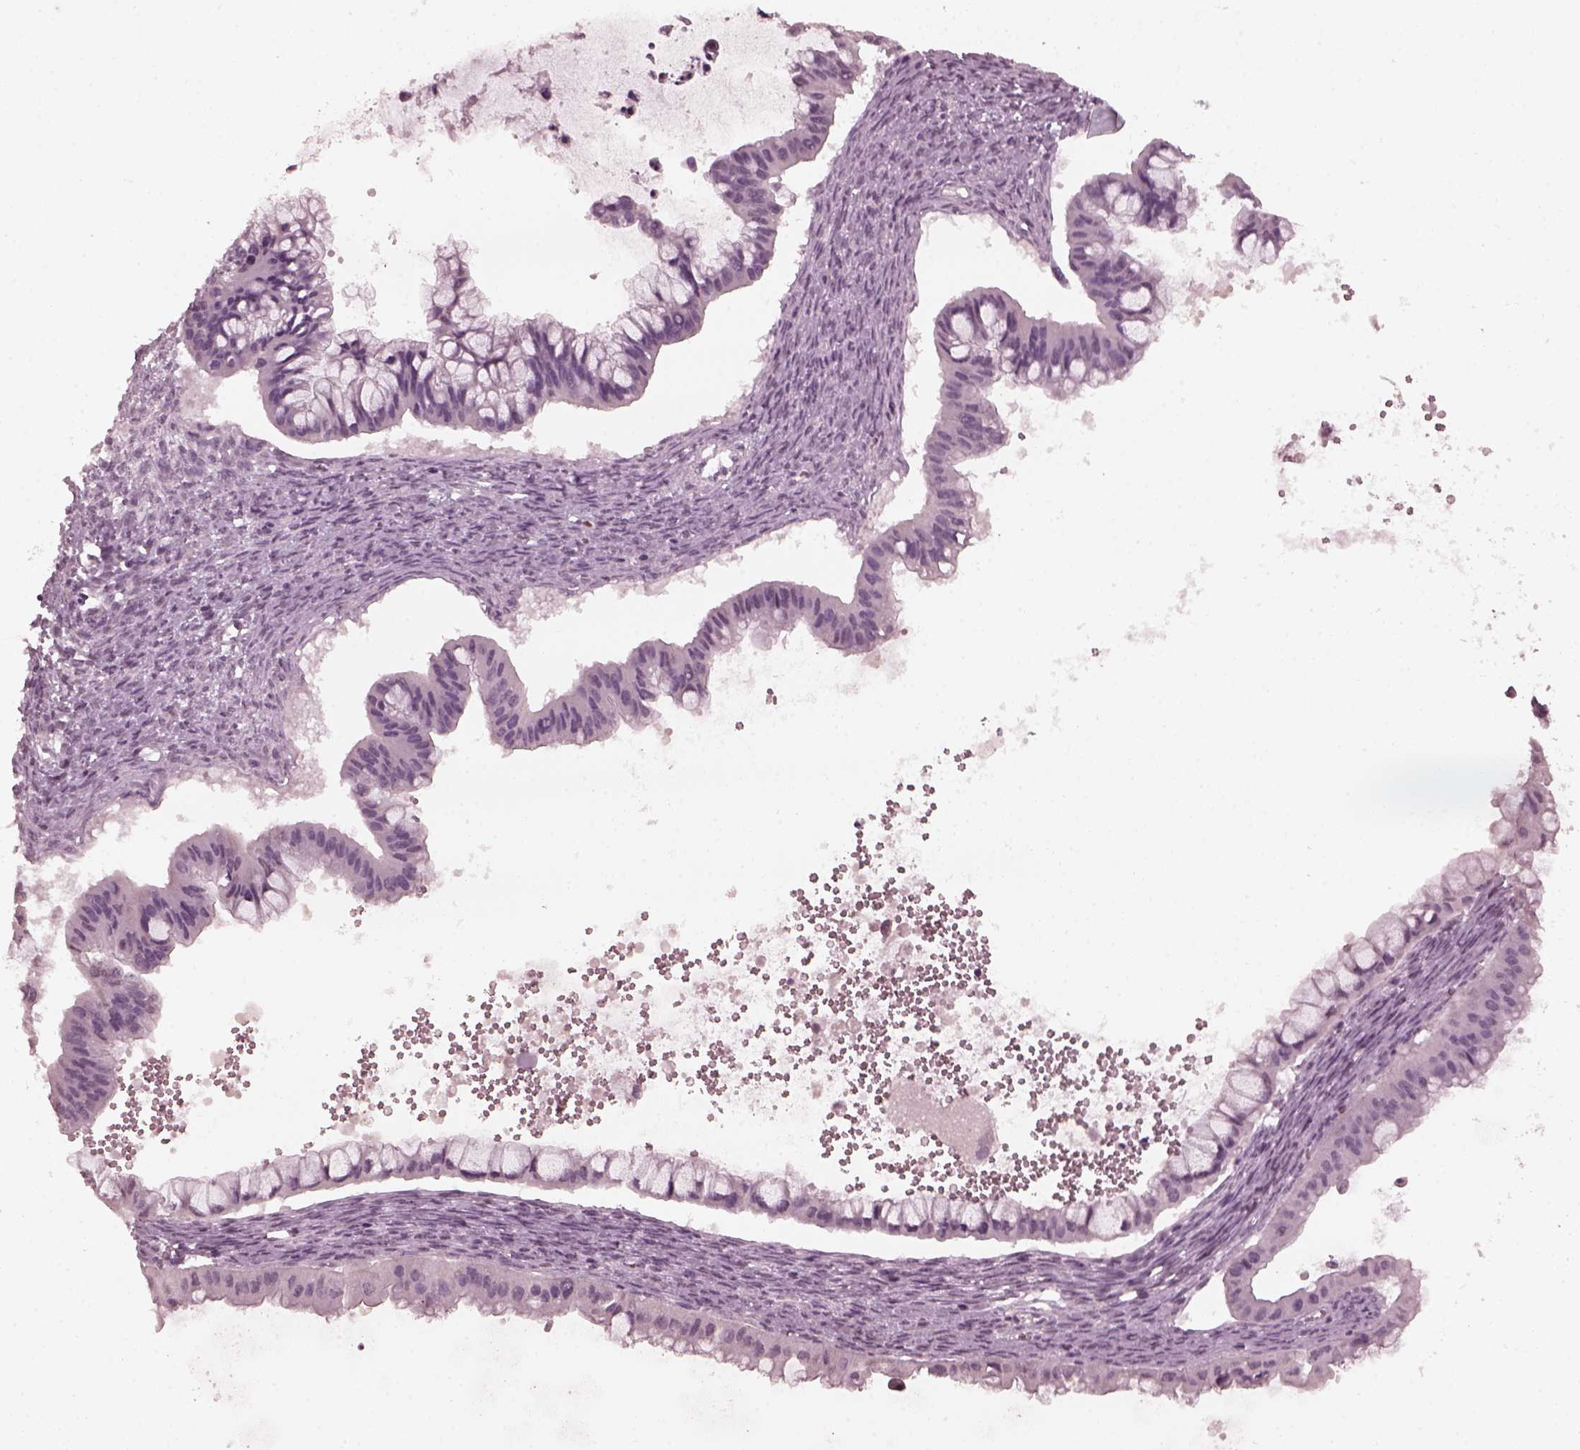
{"staining": {"intensity": "negative", "quantity": "none", "location": "none"}, "tissue": "ovarian cancer", "cell_type": "Tumor cells", "image_type": "cancer", "snomed": [{"axis": "morphology", "description": "Cystadenocarcinoma, mucinous, NOS"}, {"axis": "topography", "description": "Ovary"}], "caption": "DAB immunohistochemical staining of ovarian cancer displays no significant expression in tumor cells.", "gene": "KRT79", "patient": {"sex": "female", "age": 72}}